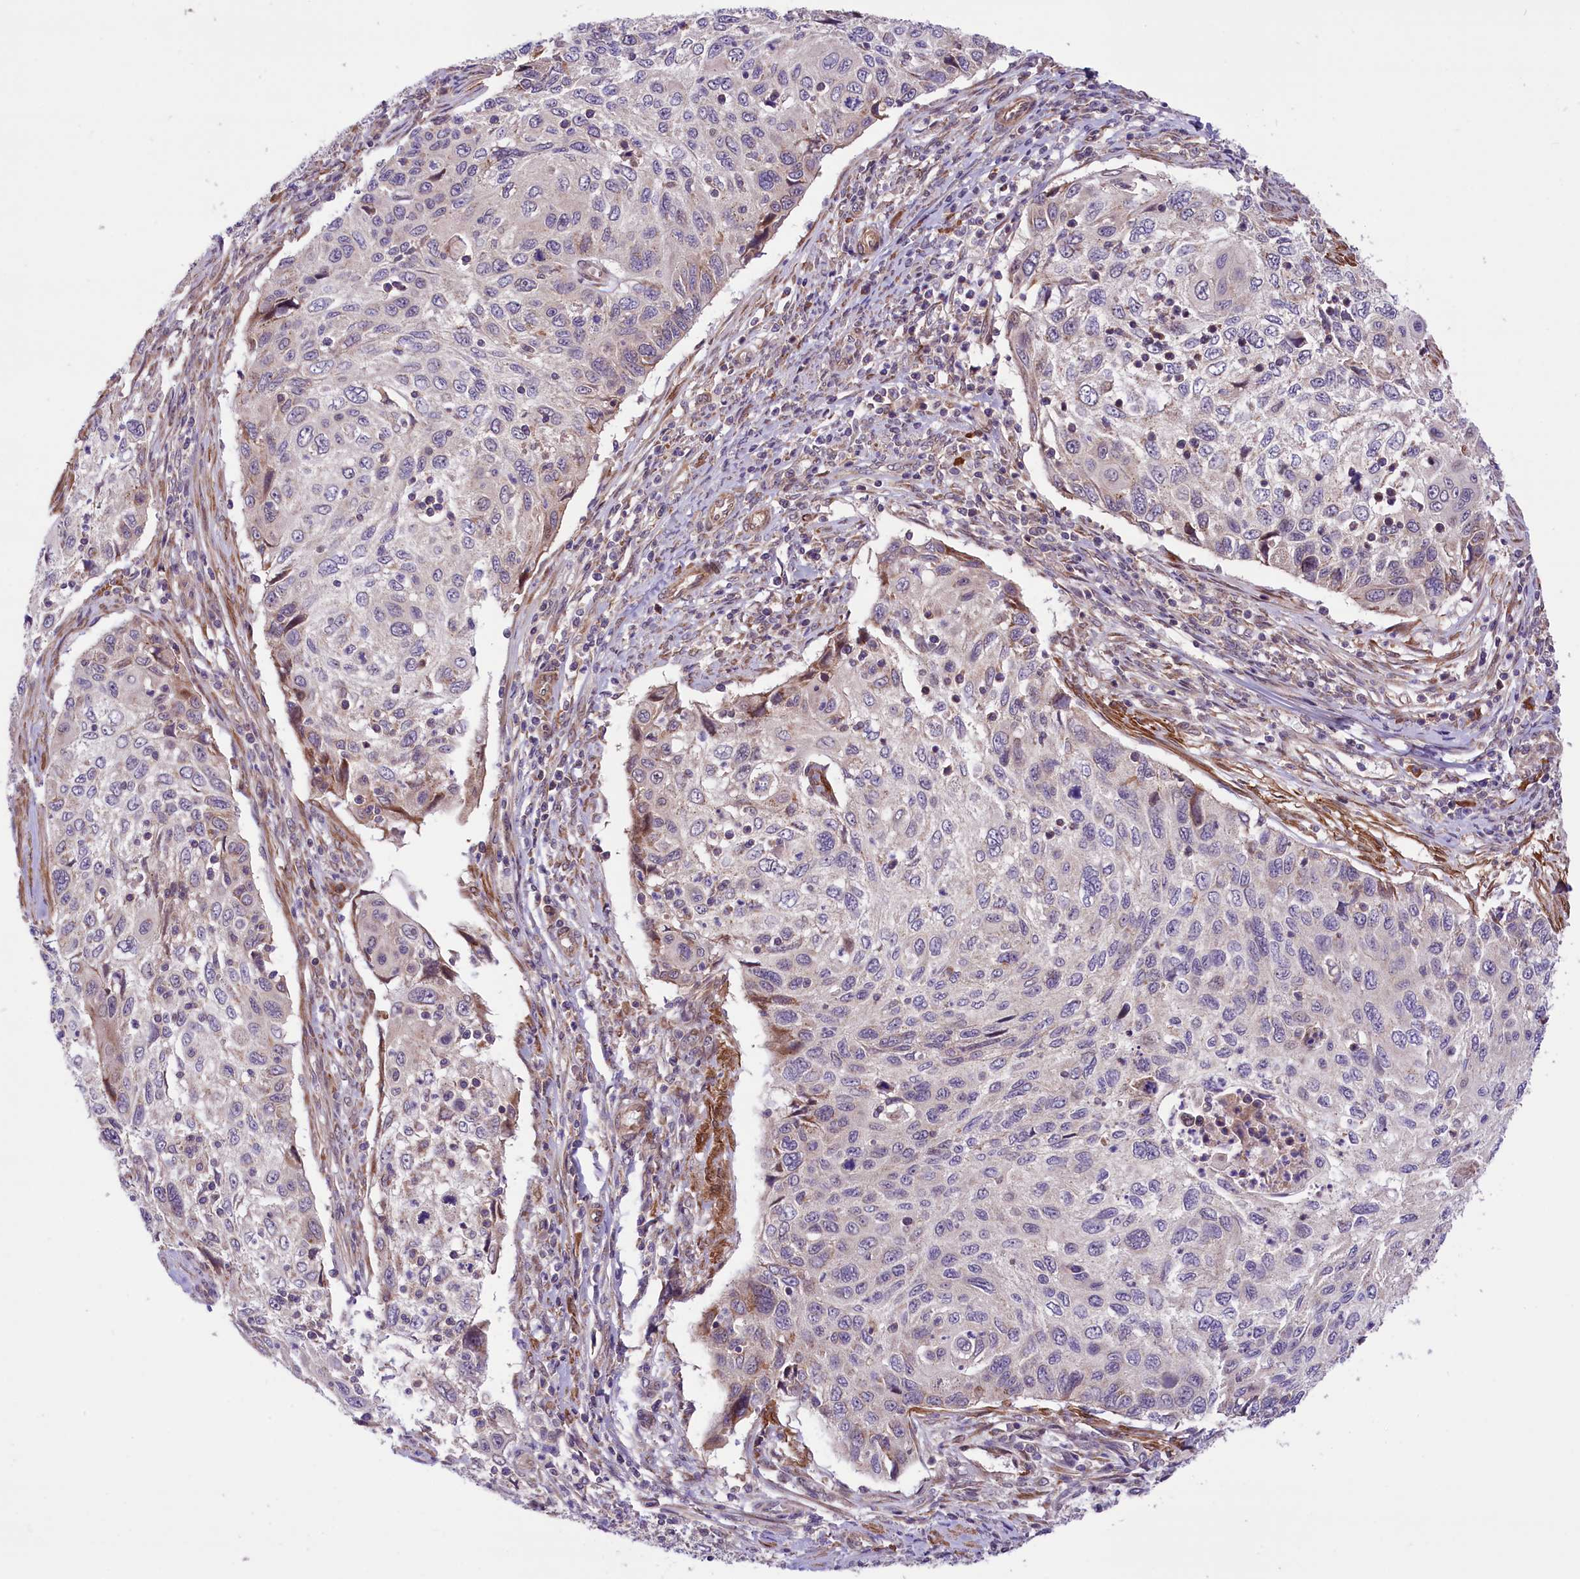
{"staining": {"intensity": "negative", "quantity": "none", "location": "none"}, "tissue": "cervical cancer", "cell_type": "Tumor cells", "image_type": "cancer", "snomed": [{"axis": "morphology", "description": "Squamous cell carcinoma, NOS"}, {"axis": "topography", "description": "Cervix"}], "caption": "High magnification brightfield microscopy of squamous cell carcinoma (cervical) stained with DAB (brown) and counterstained with hematoxylin (blue): tumor cells show no significant expression. (DAB (3,3'-diaminobenzidine) IHC, high magnification).", "gene": "HDAC5", "patient": {"sex": "female", "age": 70}}